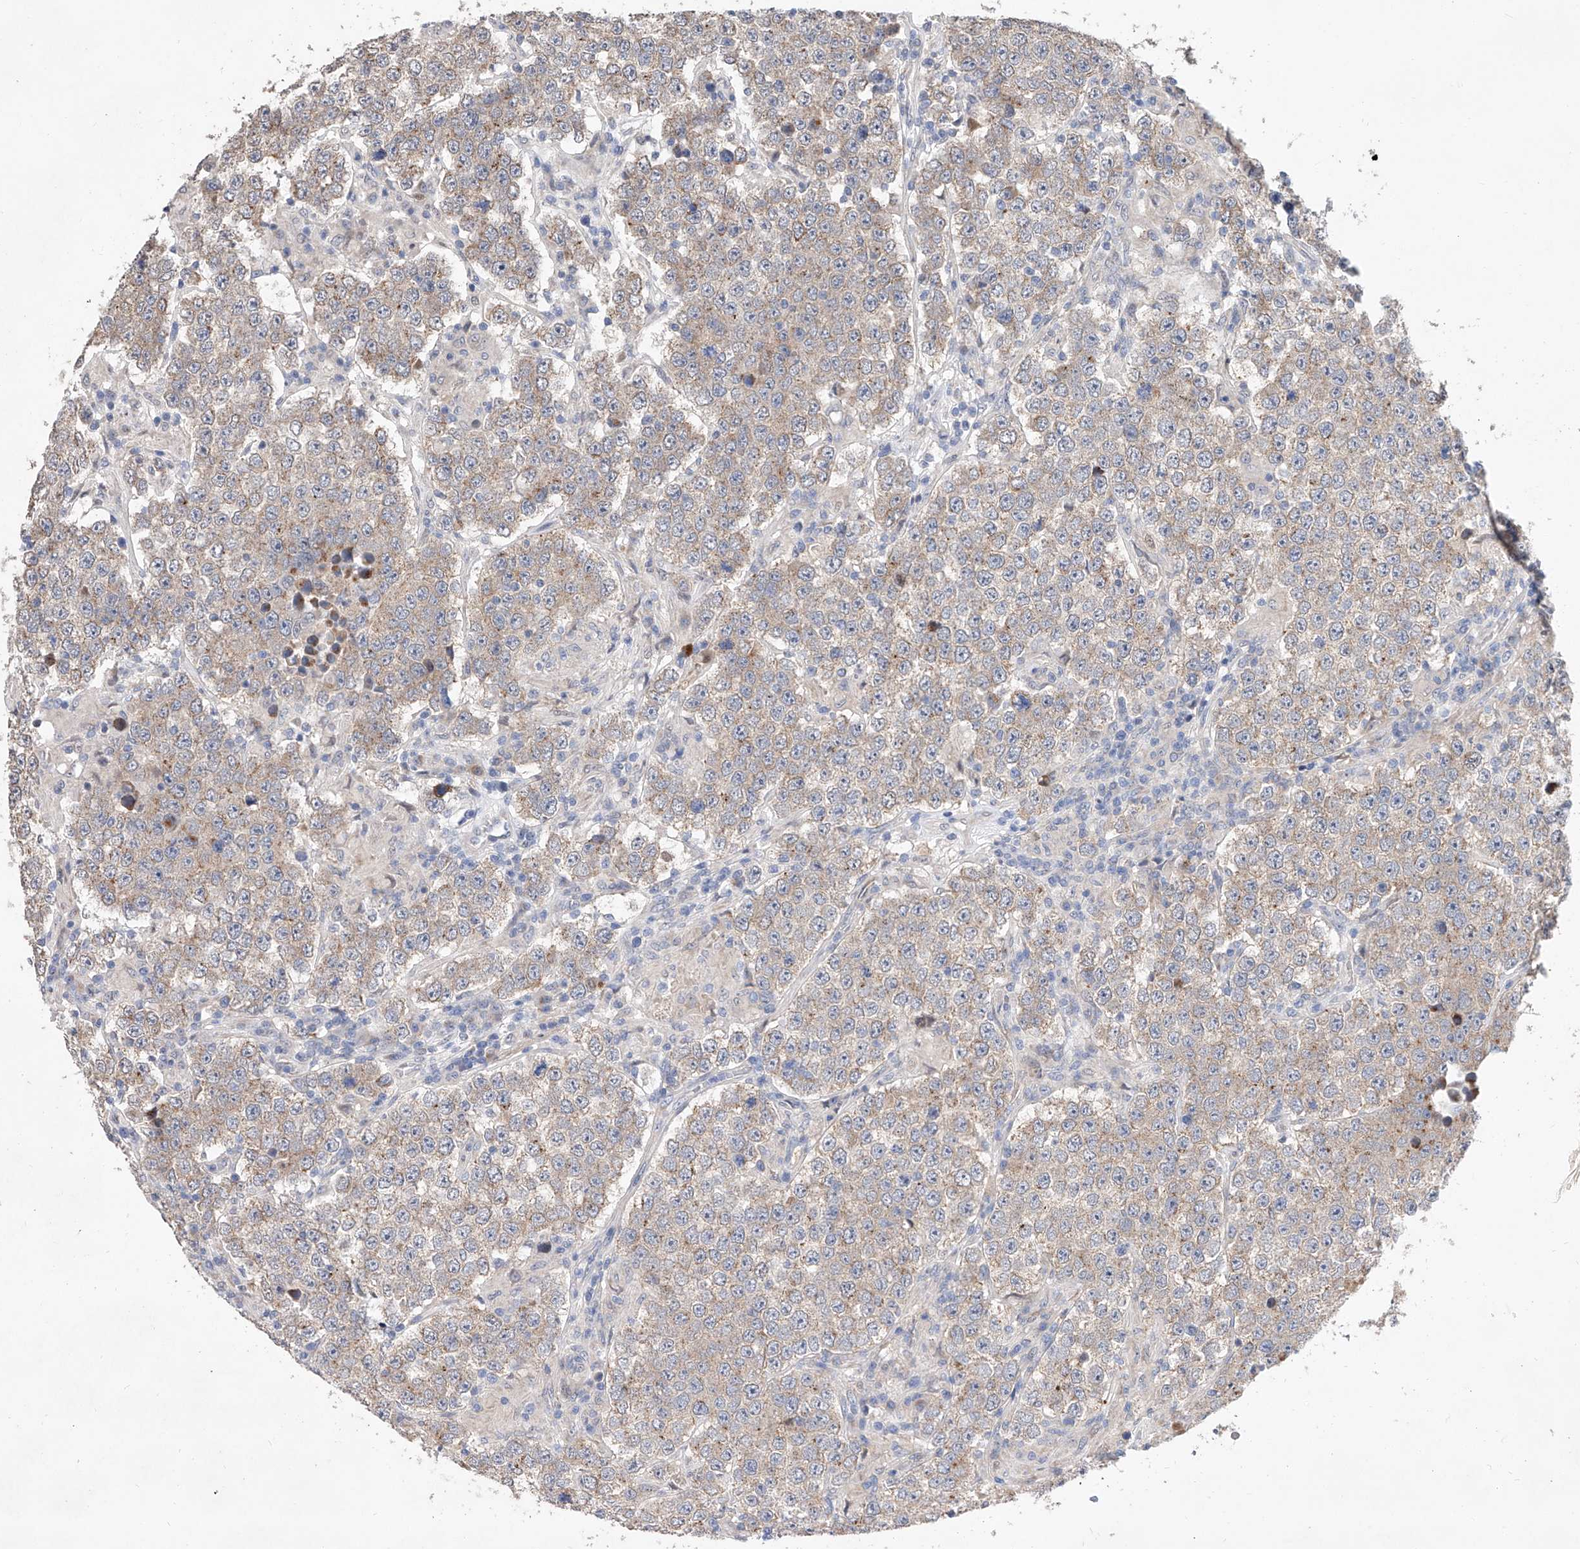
{"staining": {"intensity": "weak", "quantity": "25%-75%", "location": "cytoplasmic/membranous"}, "tissue": "testis cancer", "cell_type": "Tumor cells", "image_type": "cancer", "snomed": [{"axis": "morphology", "description": "Normal tissue, NOS"}, {"axis": "morphology", "description": "Urothelial carcinoma, High grade"}, {"axis": "morphology", "description": "Seminoma, NOS"}, {"axis": "morphology", "description": "Carcinoma, Embryonal, NOS"}, {"axis": "topography", "description": "Urinary bladder"}, {"axis": "topography", "description": "Testis"}], "caption": "Embryonal carcinoma (testis) was stained to show a protein in brown. There is low levels of weak cytoplasmic/membranous staining in approximately 25%-75% of tumor cells.", "gene": "MFSD4B", "patient": {"sex": "male", "age": 41}}